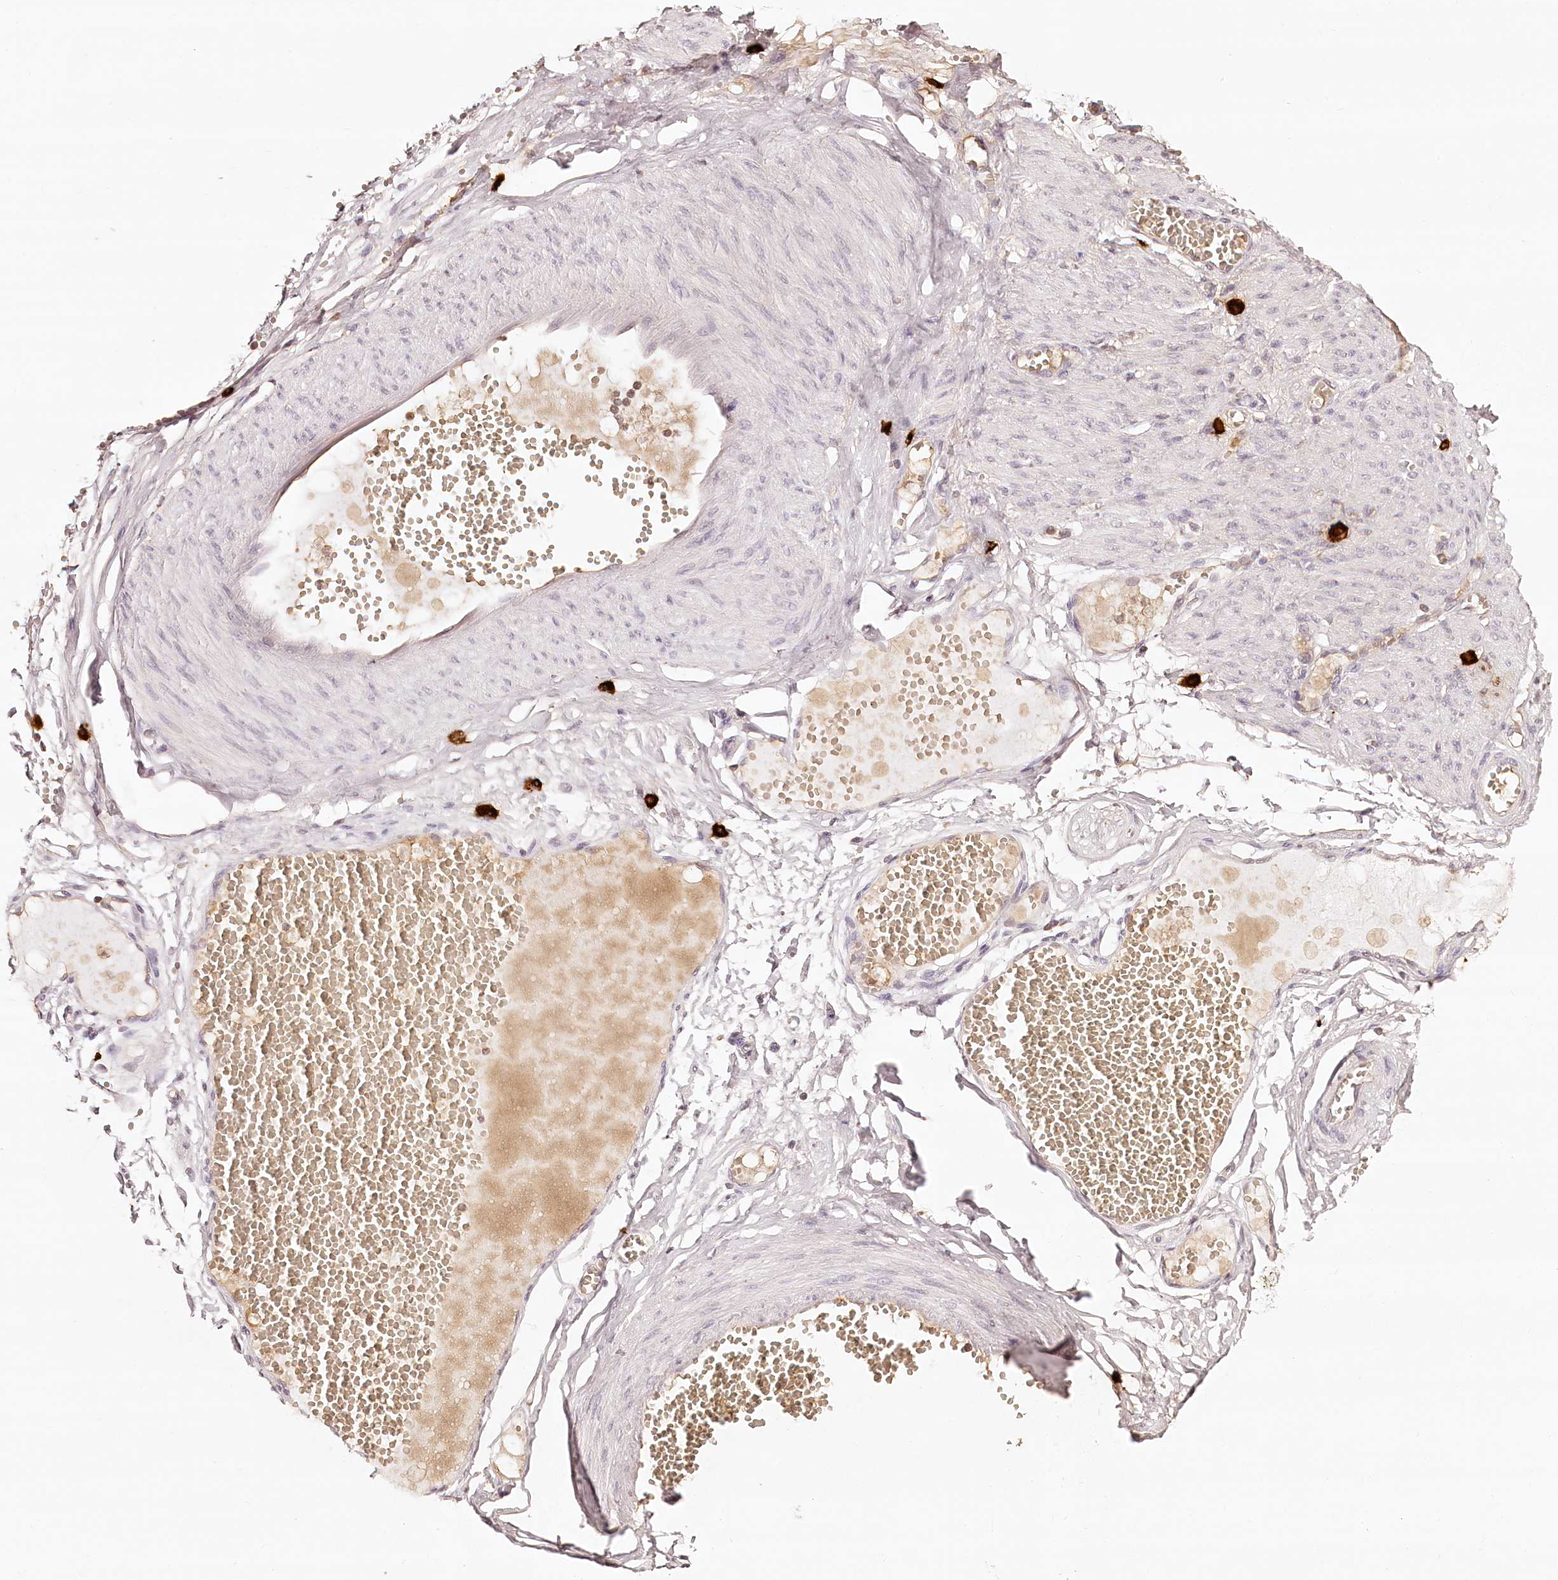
{"staining": {"intensity": "negative", "quantity": "none", "location": "none"}, "tissue": "soft tissue", "cell_type": "Fibroblasts", "image_type": "normal", "snomed": [{"axis": "morphology", "description": "Normal tissue, NOS"}, {"axis": "topography", "description": "Smooth muscle"}, {"axis": "topography", "description": "Peripheral nerve tissue"}], "caption": "IHC image of normal human soft tissue stained for a protein (brown), which reveals no positivity in fibroblasts. (IHC, brightfield microscopy, high magnification).", "gene": "SYNGR1", "patient": {"sex": "female", "age": 39}}